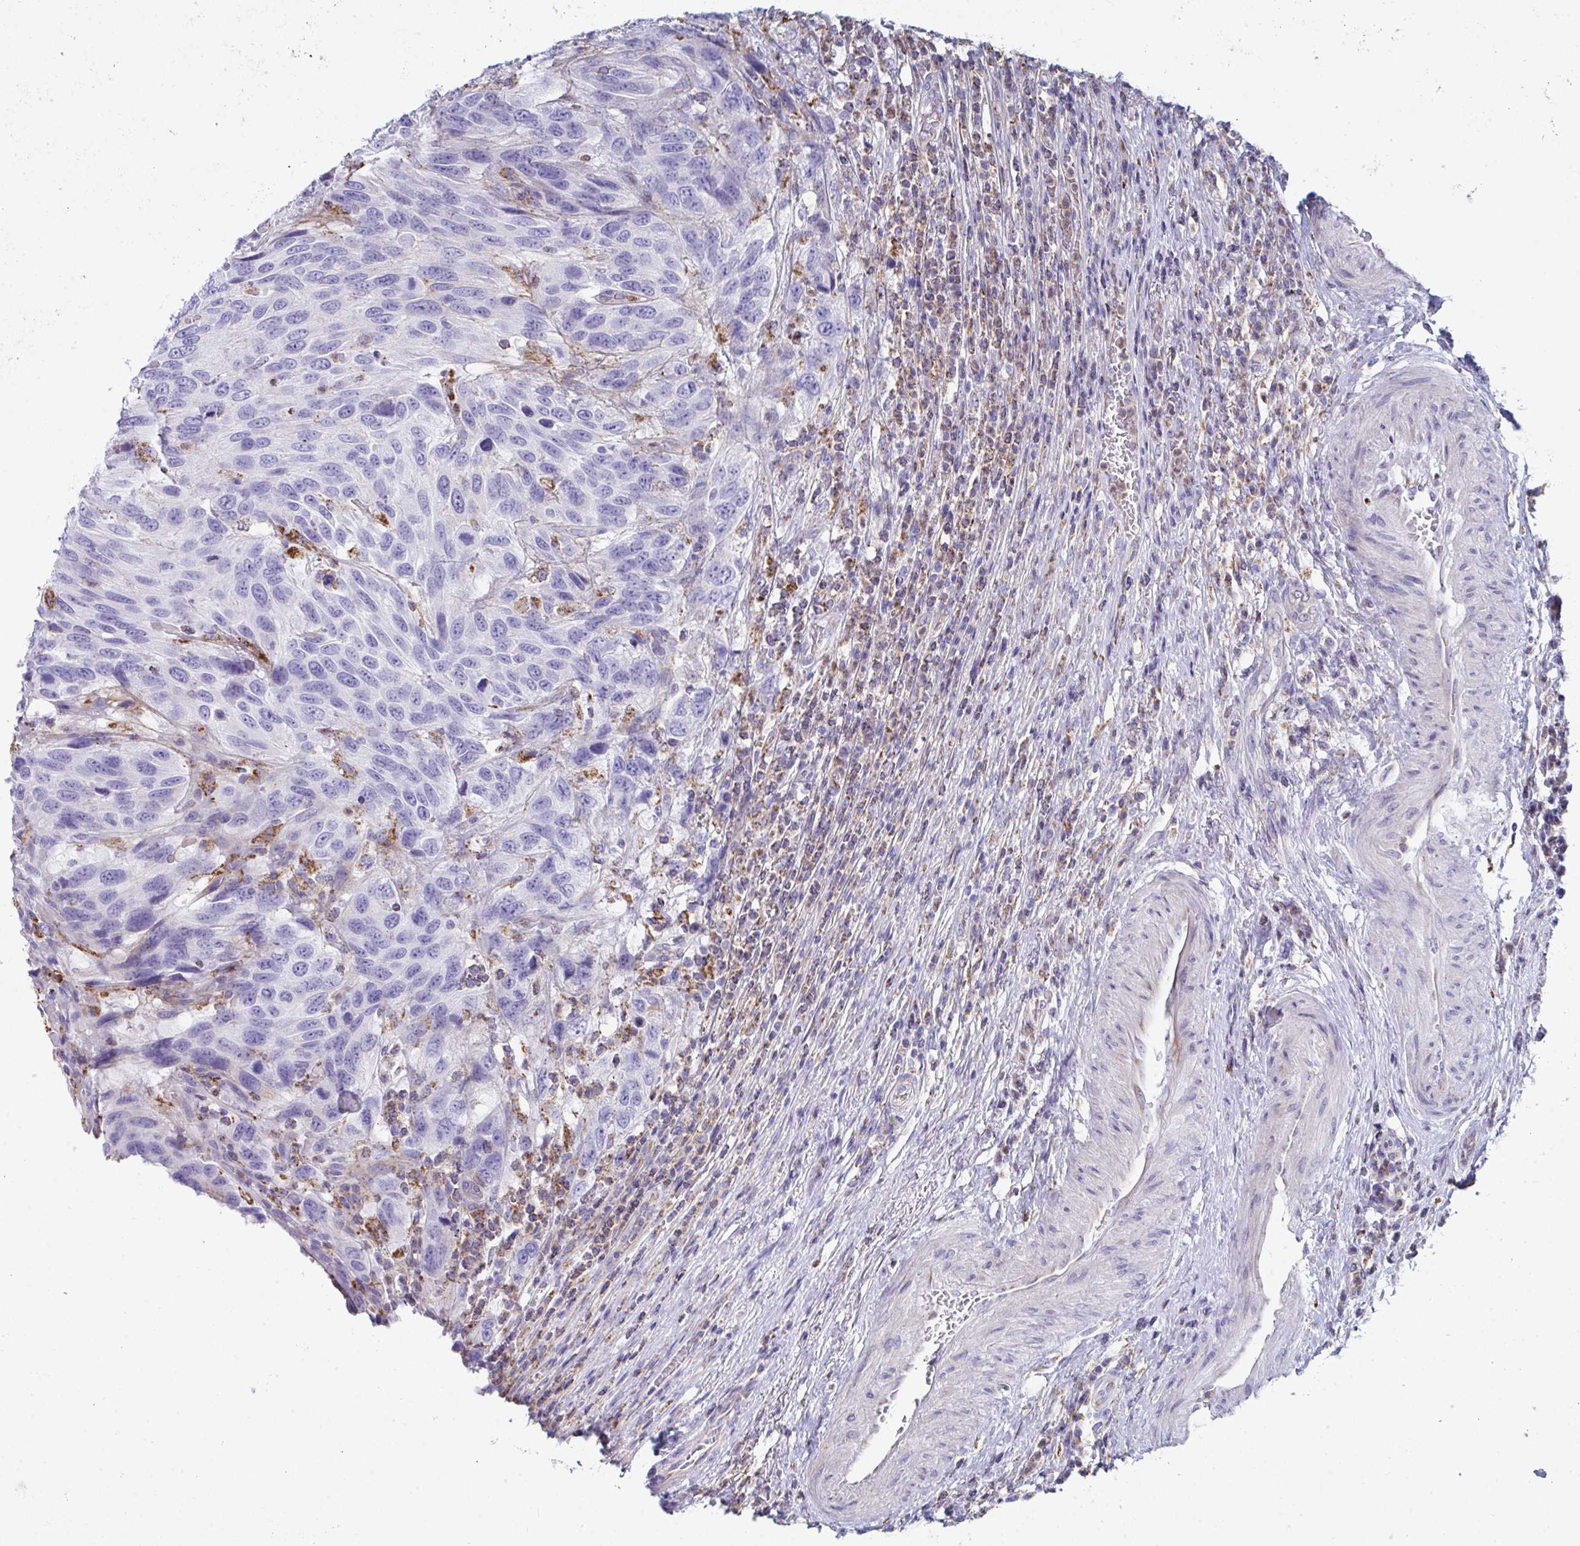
{"staining": {"intensity": "weak", "quantity": "<25%", "location": "cytoplasmic/membranous"}, "tissue": "urothelial cancer", "cell_type": "Tumor cells", "image_type": "cancer", "snomed": [{"axis": "morphology", "description": "Urothelial carcinoma, High grade"}, {"axis": "topography", "description": "Urinary bladder"}], "caption": "The micrograph displays no significant staining in tumor cells of urothelial carcinoma (high-grade). Brightfield microscopy of immunohistochemistry (IHC) stained with DAB (brown) and hematoxylin (blue), captured at high magnification.", "gene": "MGAM2", "patient": {"sex": "female", "age": 70}}